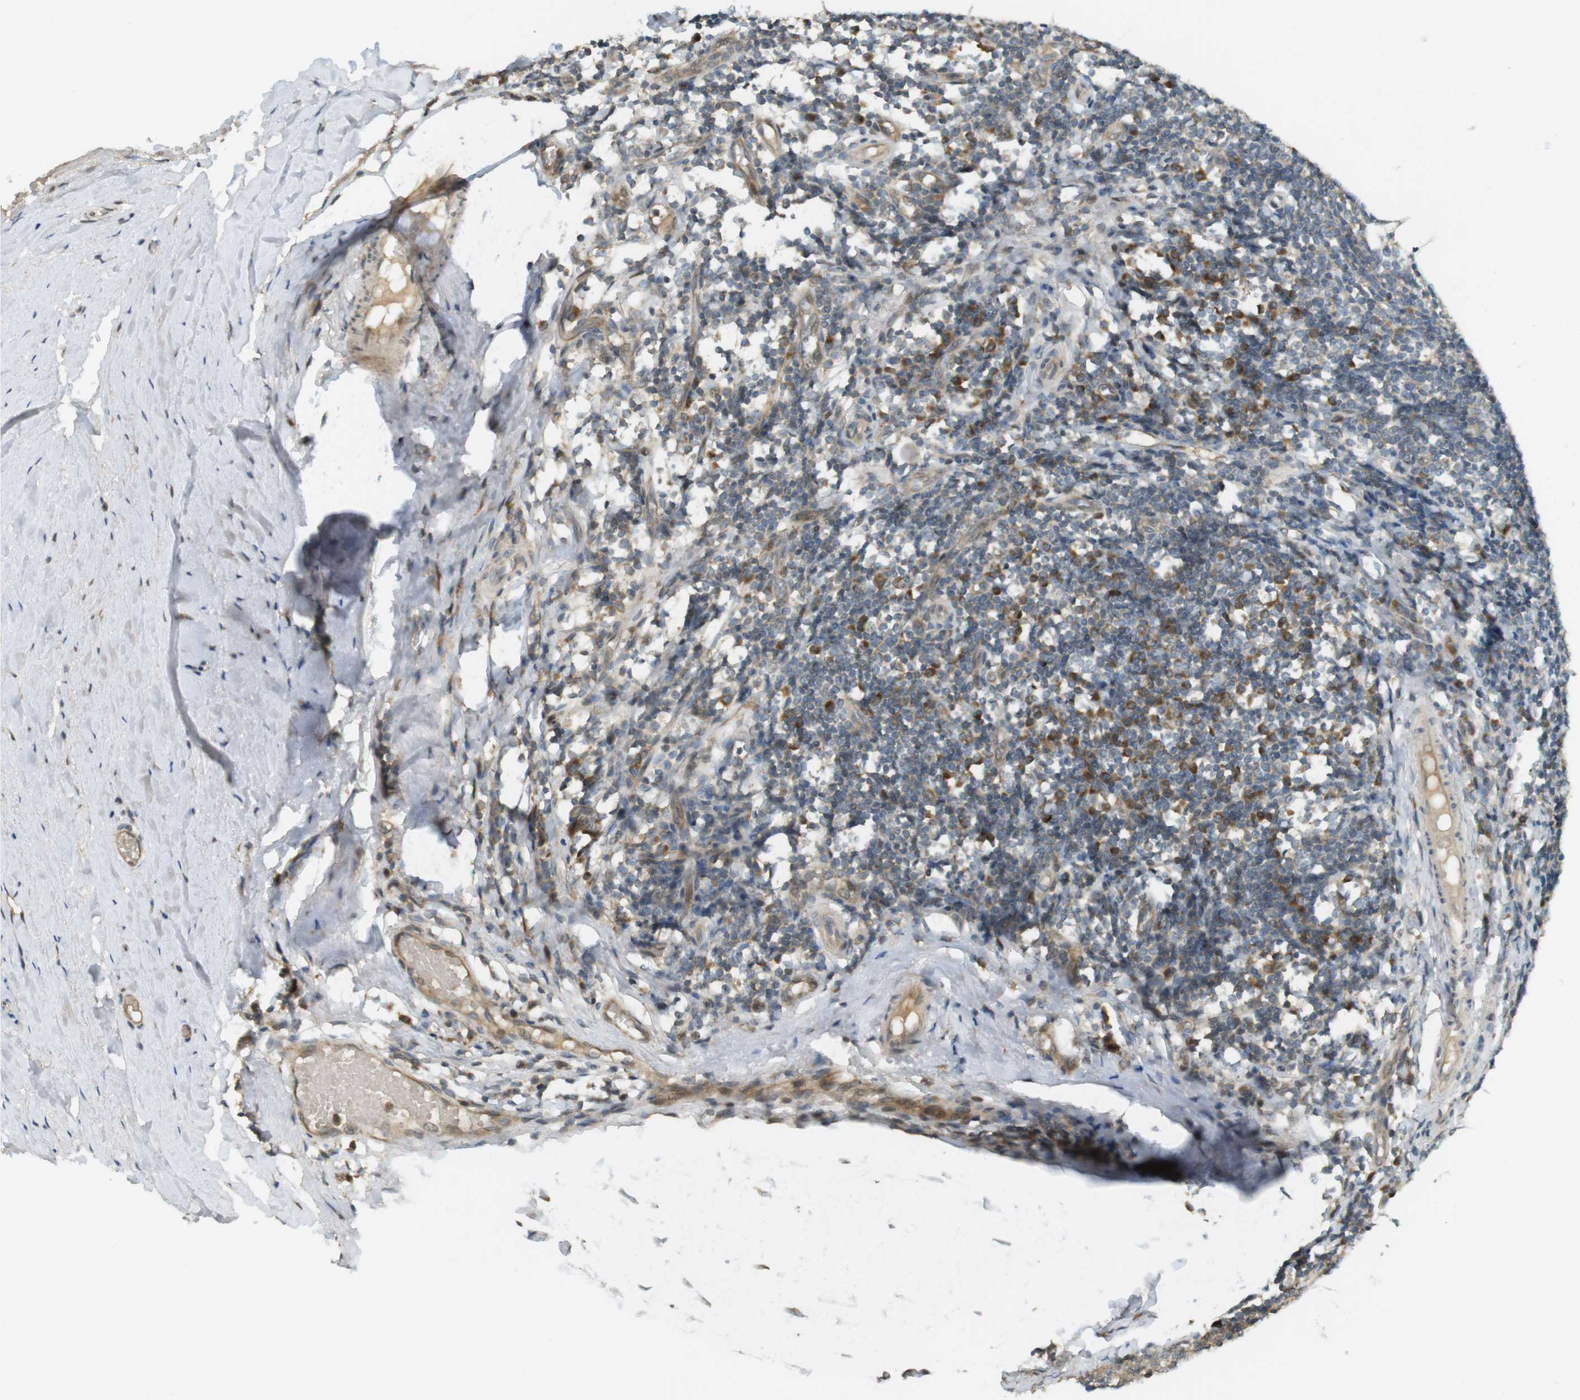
{"staining": {"intensity": "moderate", "quantity": "<25%", "location": "cytoplasmic/membranous"}, "tissue": "tonsil", "cell_type": "Germinal center cells", "image_type": "normal", "snomed": [{"axis": "morphology", "description": "Normal tissue, NOS"}, {"axis": "topography", "description": "Tonsil"}], "caption": "Immunohistochemistry (IHC) of unremarkable tonsil reveals low levels of moderate cytoplasmic/membranous expression in approximately <25% of germinal center cells.", "gene": "CLRN3", "patient": {"sex": "female", "age": 19}}